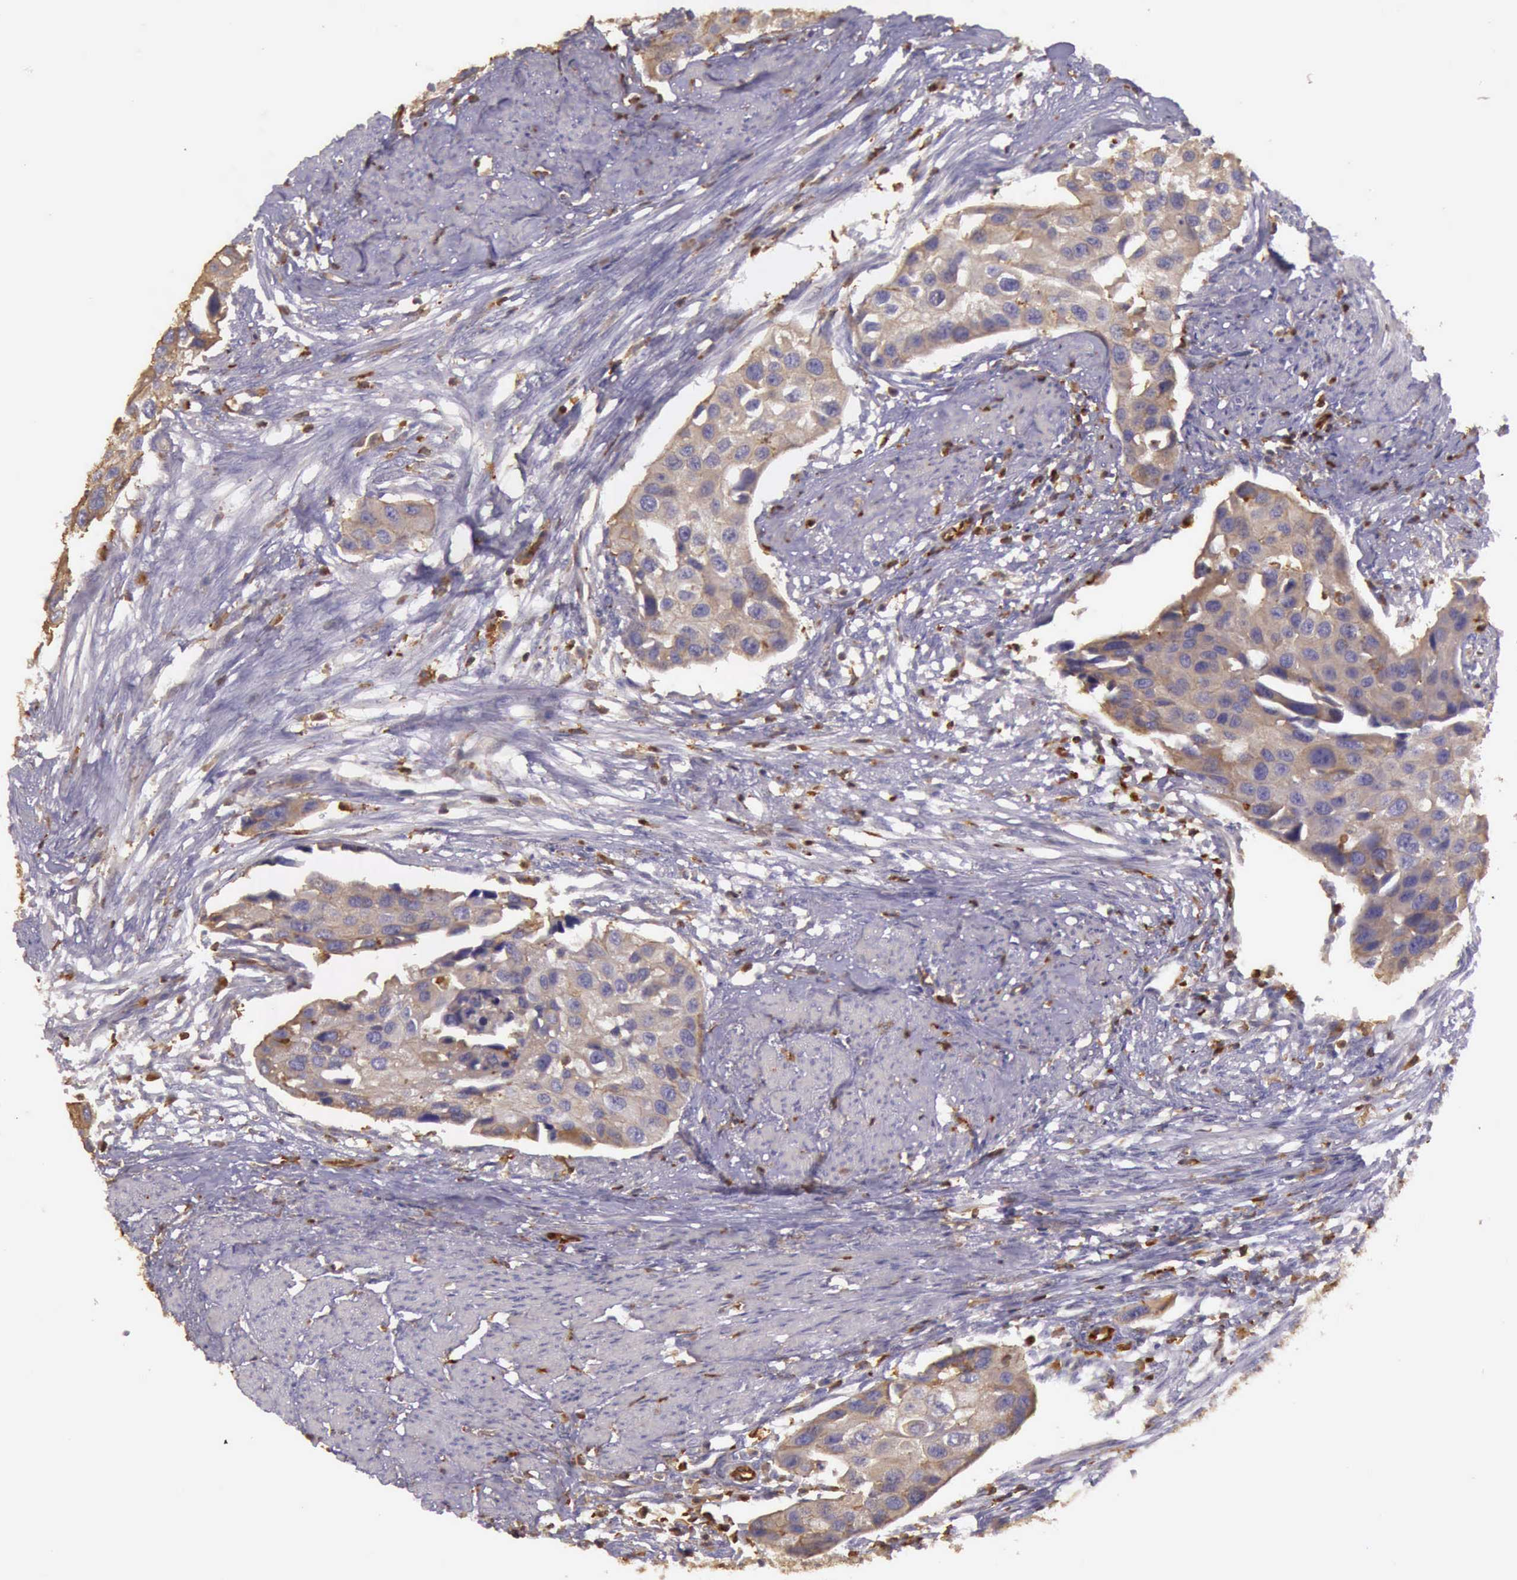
{"staining": {"intensity": "weak", "quantity": ">75%", "location": "cytoplasmic/membranous"}, "tissue": "urothelial cancer", "cell_type": "Tumor cells", "image_type": "cancer", "snomed": [{"axis": "morphology", "description": "Urothelial carcinoma, High grade"}, {"axis": "topography", "description": "Urinary bladder"}], "caption": "This histopathology image shows high-grade urothelial carcinoma stained with immunohistochemistry (IHC) to label a protein in brown. The cytoplasmic/membranous of tumor cells show weak positivity for the protein. Nuclei are counter-stained blue.", "gene": "ARHGAP4", "patient": {"sex": "male", "age": 55}}